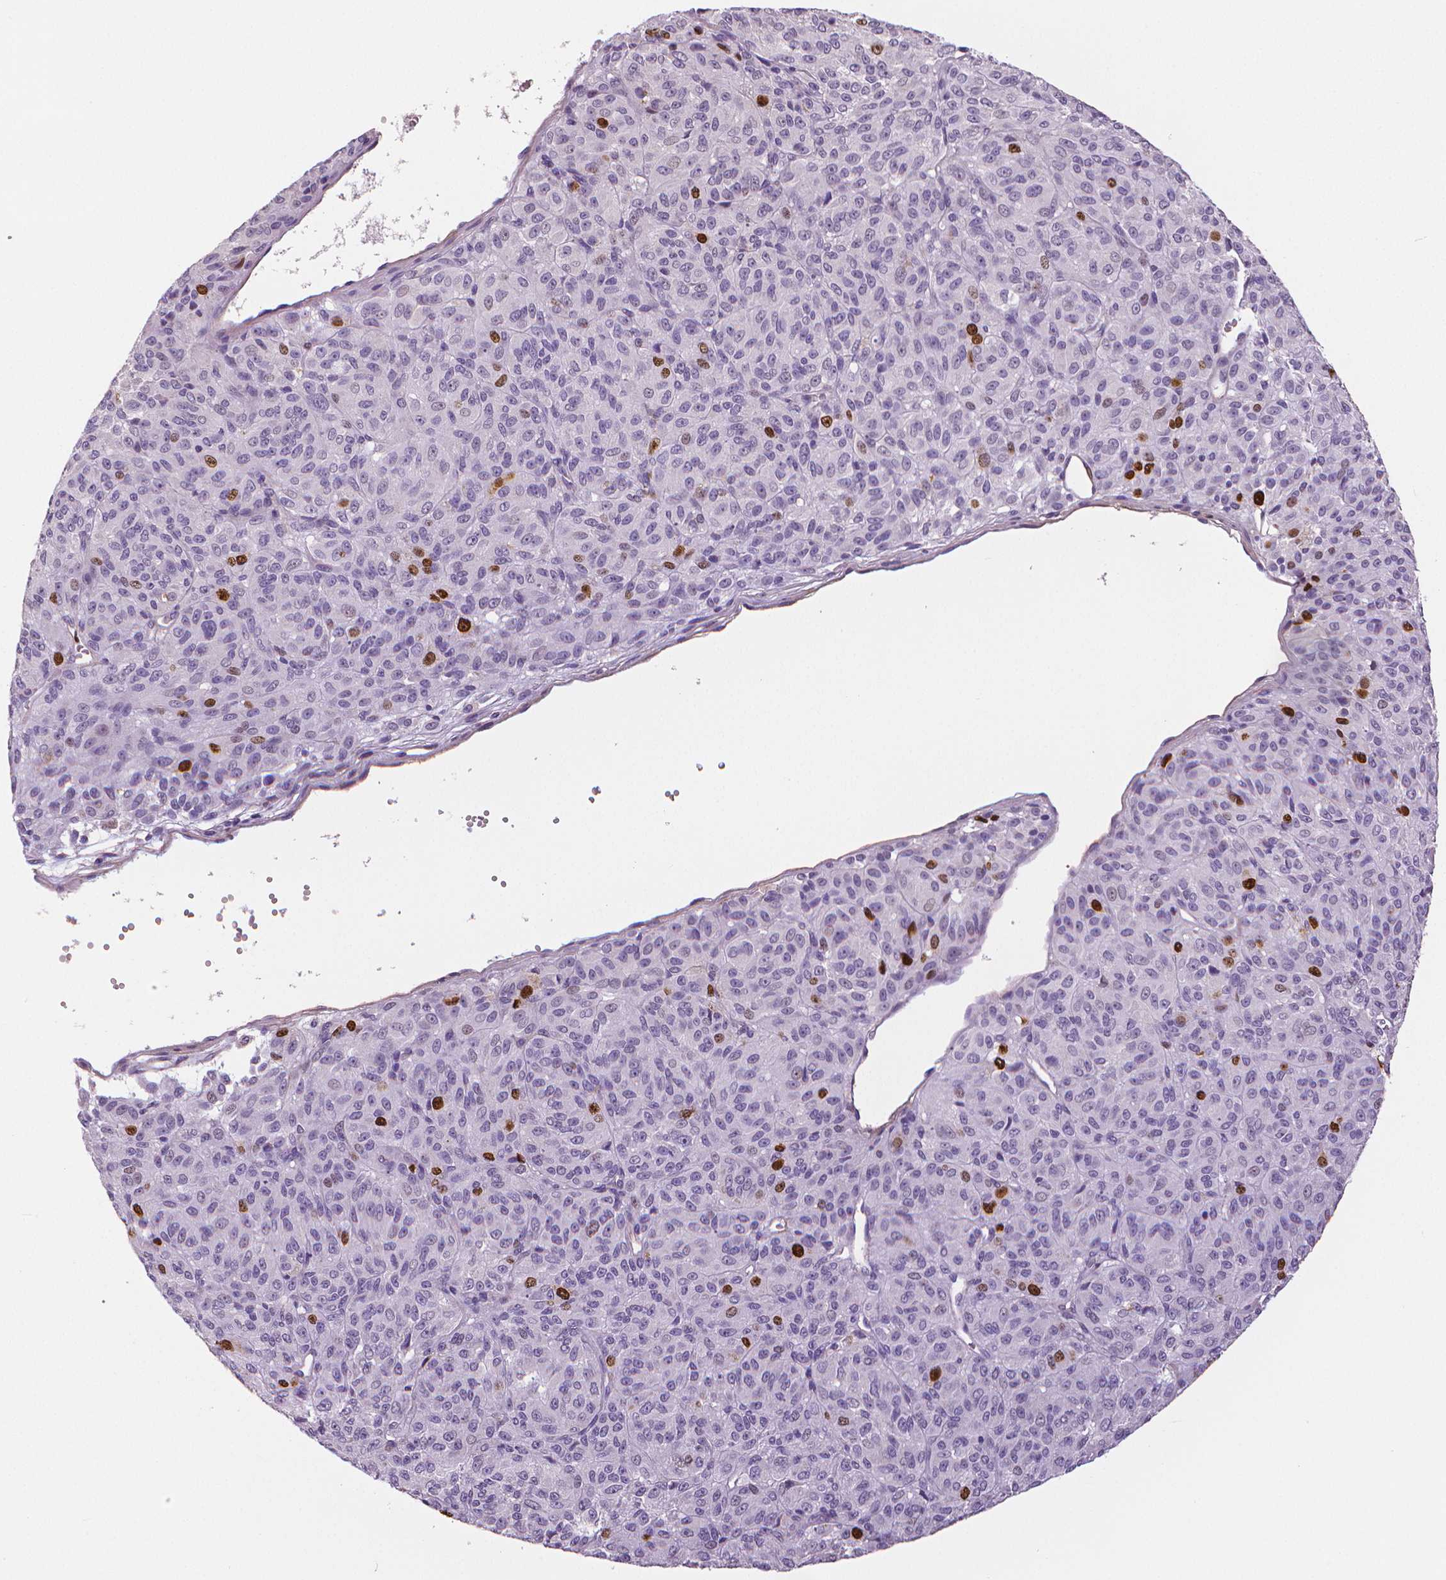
{"staining": {"intensity": "strong", "quantity": "<25%", "location": "nuclear"}, "tissue": "melanoma", "cell_type": "Tumor cells", "image_type": "cancer", "snomed": [{"axis": "morphology", "description": "Malignant melanoma, Metastatic site"}, {"axis": "topography", "description": "Brain"}], "caption": "Melanoma stained with a protein marker reveals strong staining in tumor cells.", "gene": "MKI67", "patient": {"sex": "female", "age": 56}}